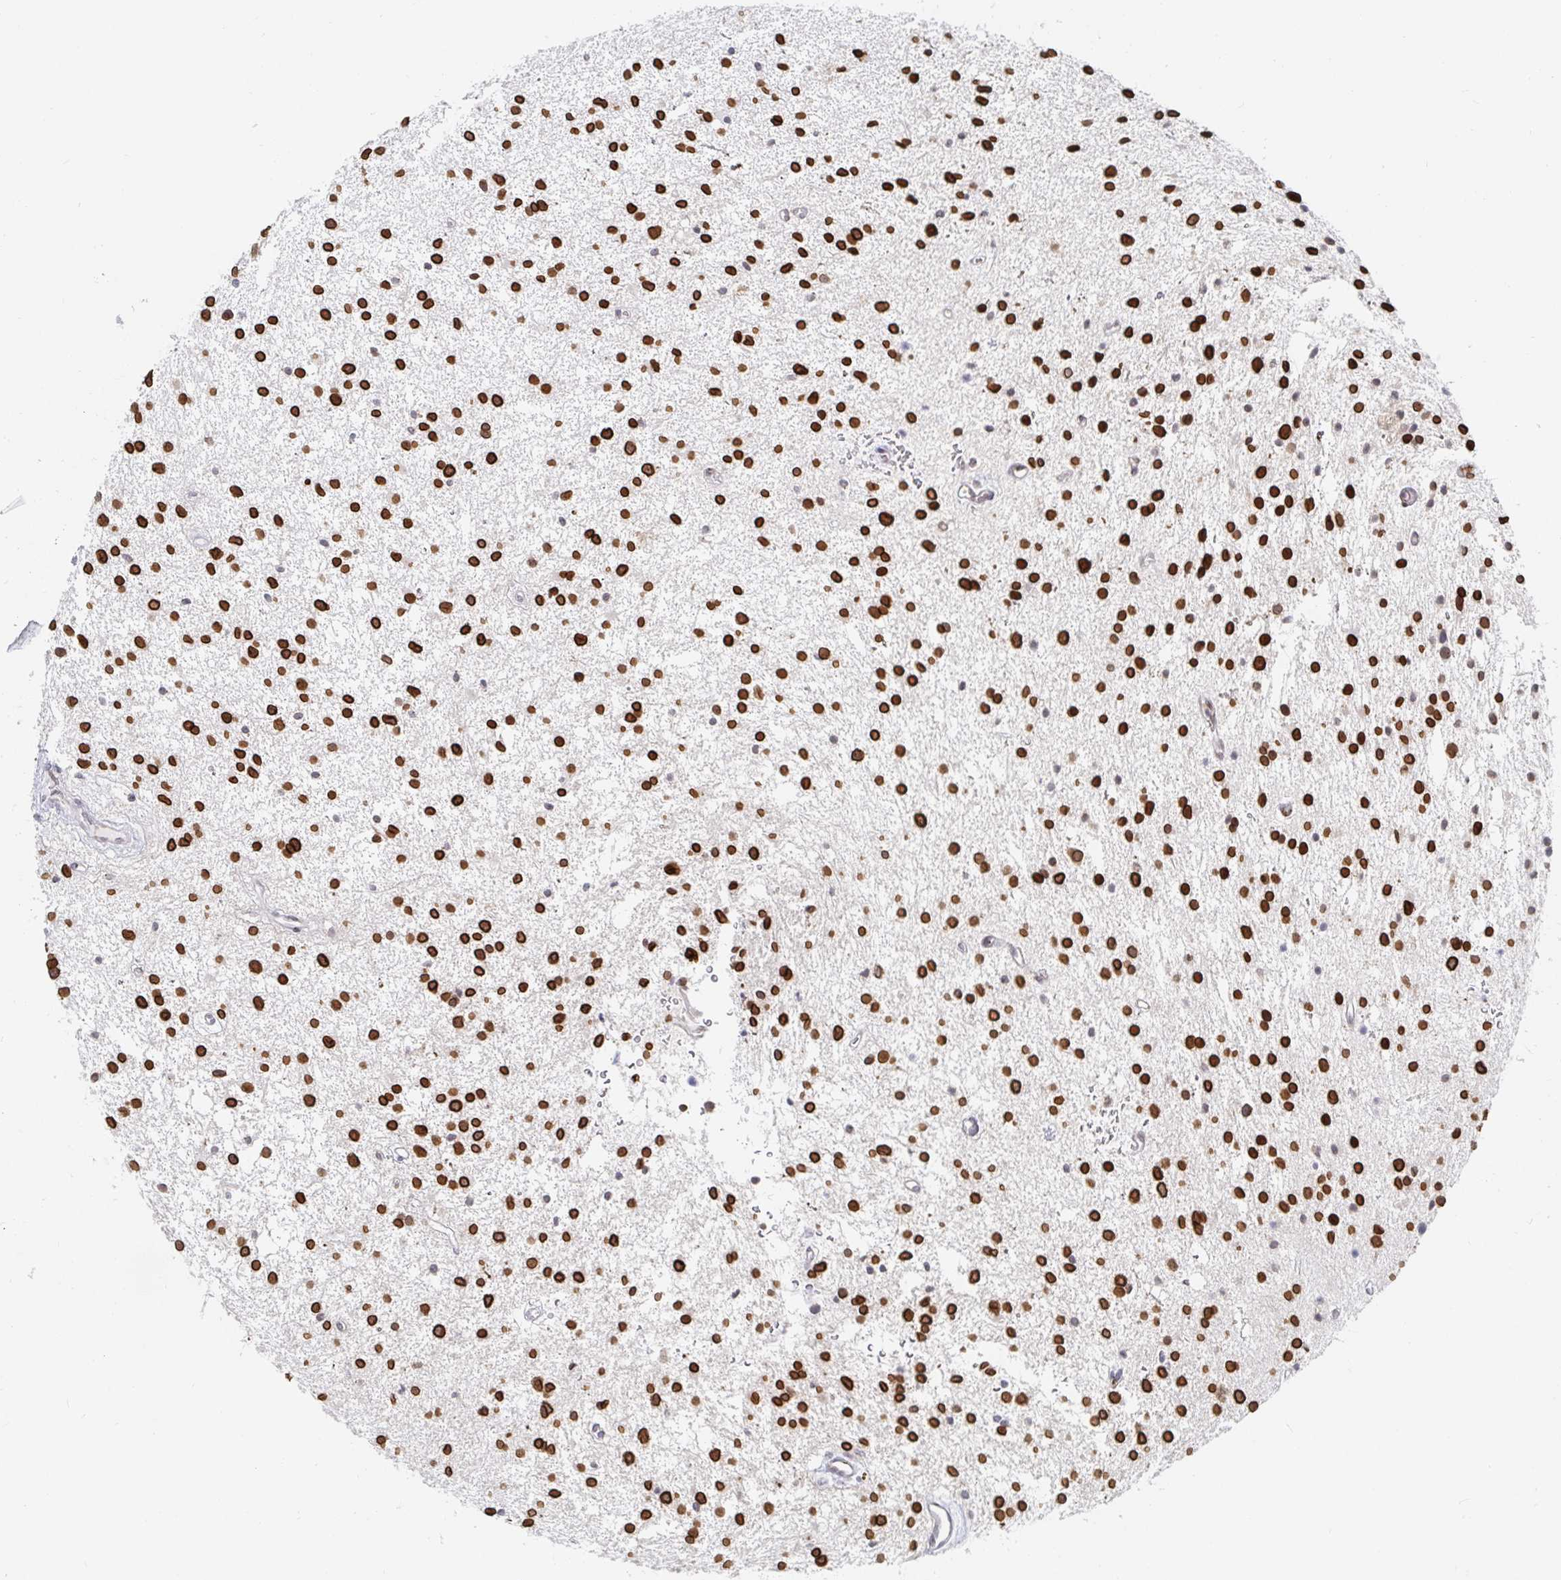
{"staining": {"intensity": "strong", "quantity": ">75%", "location": "nuclear"}, "tissue": "glioma", "cell_type": "Tumor cells", "image_type": "cancer", "snomed": [{"axis": "morphology", "description": "Glioma, malignant, Low grade"}, {"axis": "topography", "description": "Brain"}], "caption": "Human malignant glioma (low-grade) stained with a brown dye reveals strong nuclear positive positivity in approximately >75% of tumor cells.", "gene": "CHD2", "patient": {"sex": "male", "age": 43}}